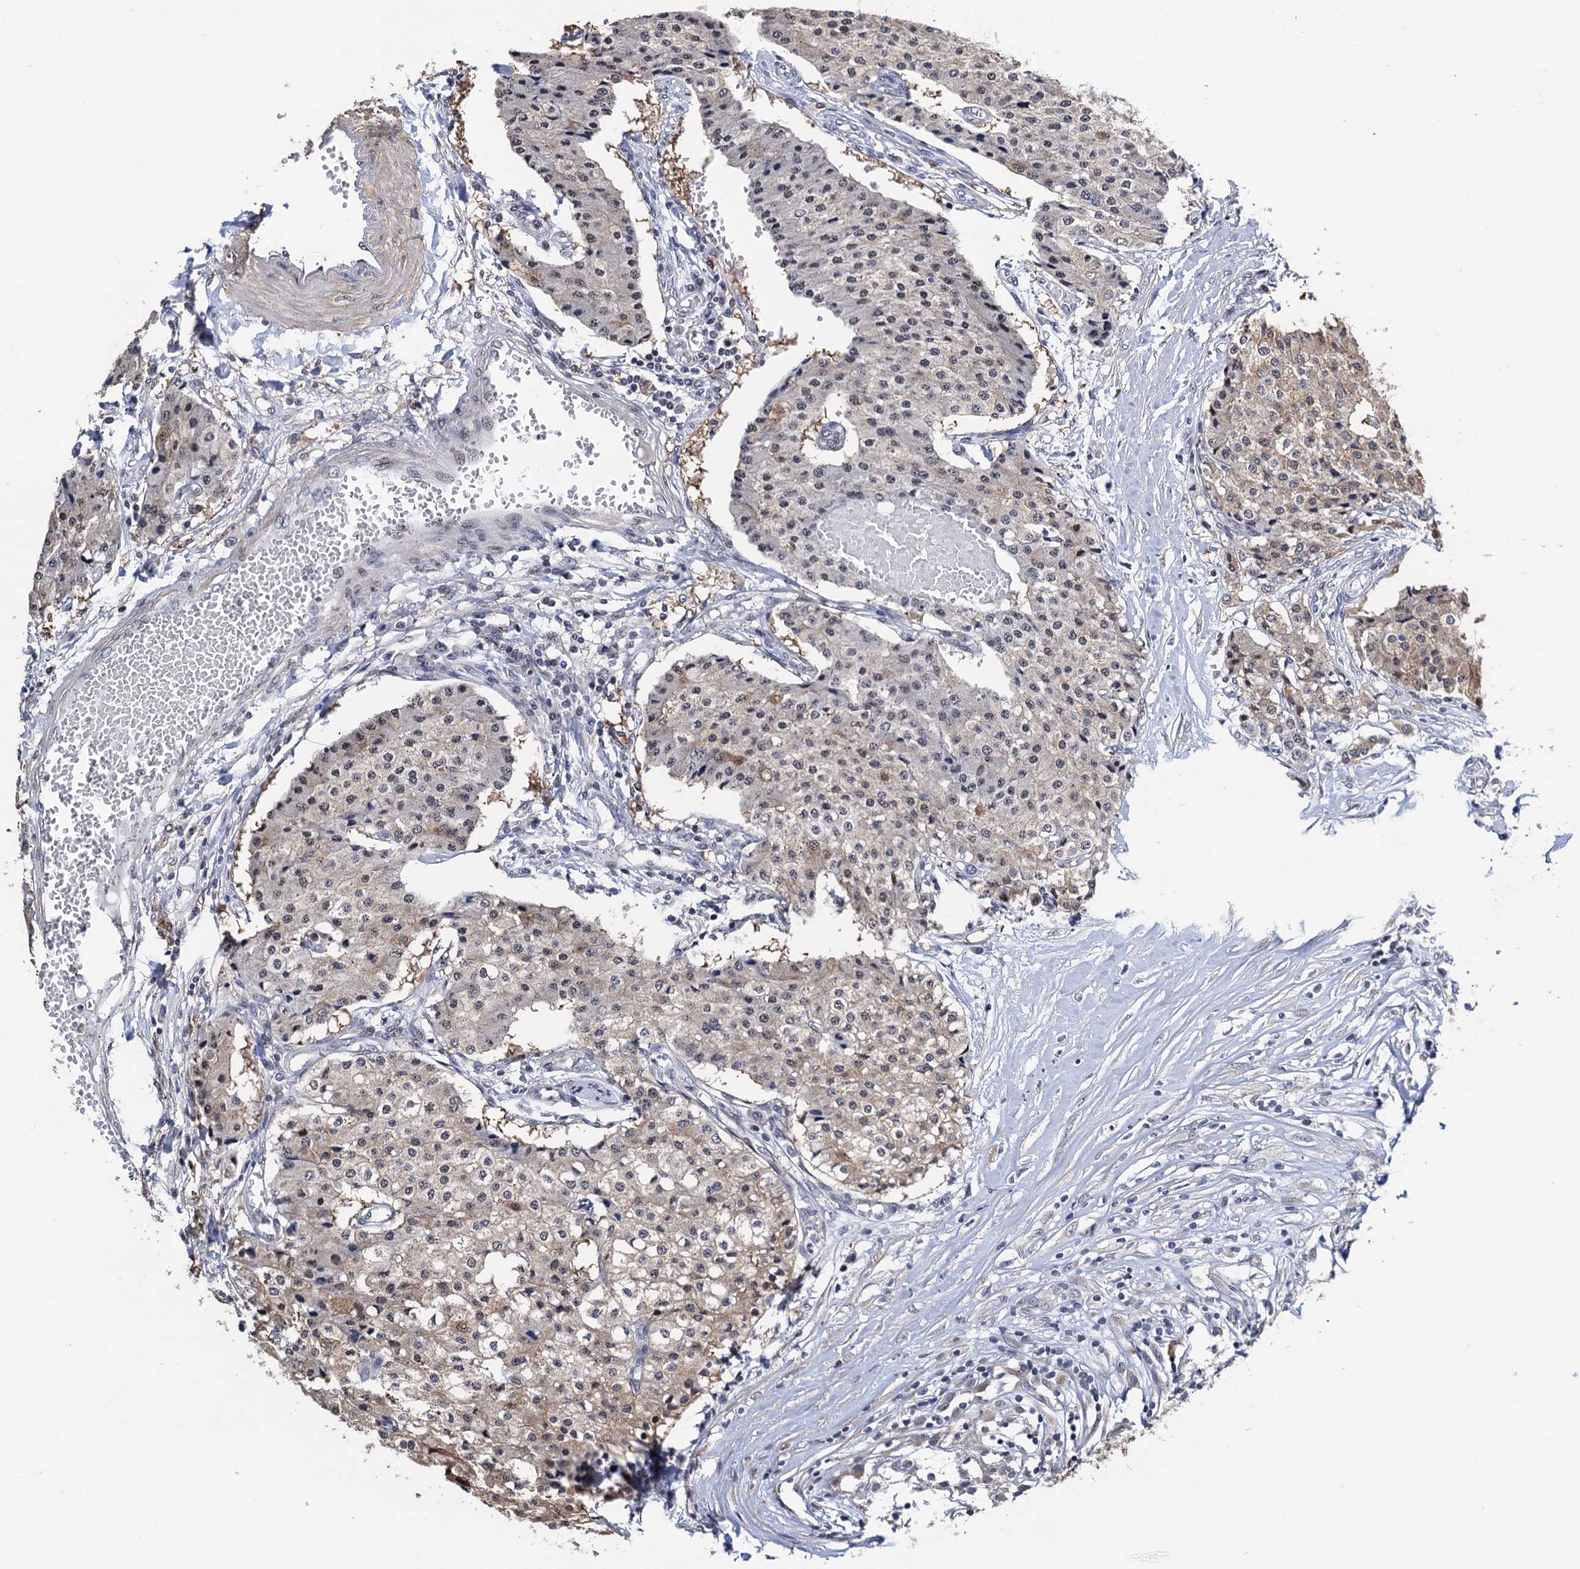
{"staining": {"intensity": "weak", "quantity": "25%-75%", "location": "cytoplasmic/membranous,nuclear"}, "tissue": "carcinoid", "cell_type": "Tumor cells", "image_type": "cancer", "snomed": [{"axis": "morphology", "description": "Carcinoid, malignant, NOS"}, {"axis": "topography", "description": "Colon"}], "caption": "A histopathology image of human malignant carcinoid stained for a protein demonstrates weak cytoplasmic/membranous and nuclear brown staining in tumor cells.", "gene": "FAM222A", "patient": {"sex": "female", "age": 52}}